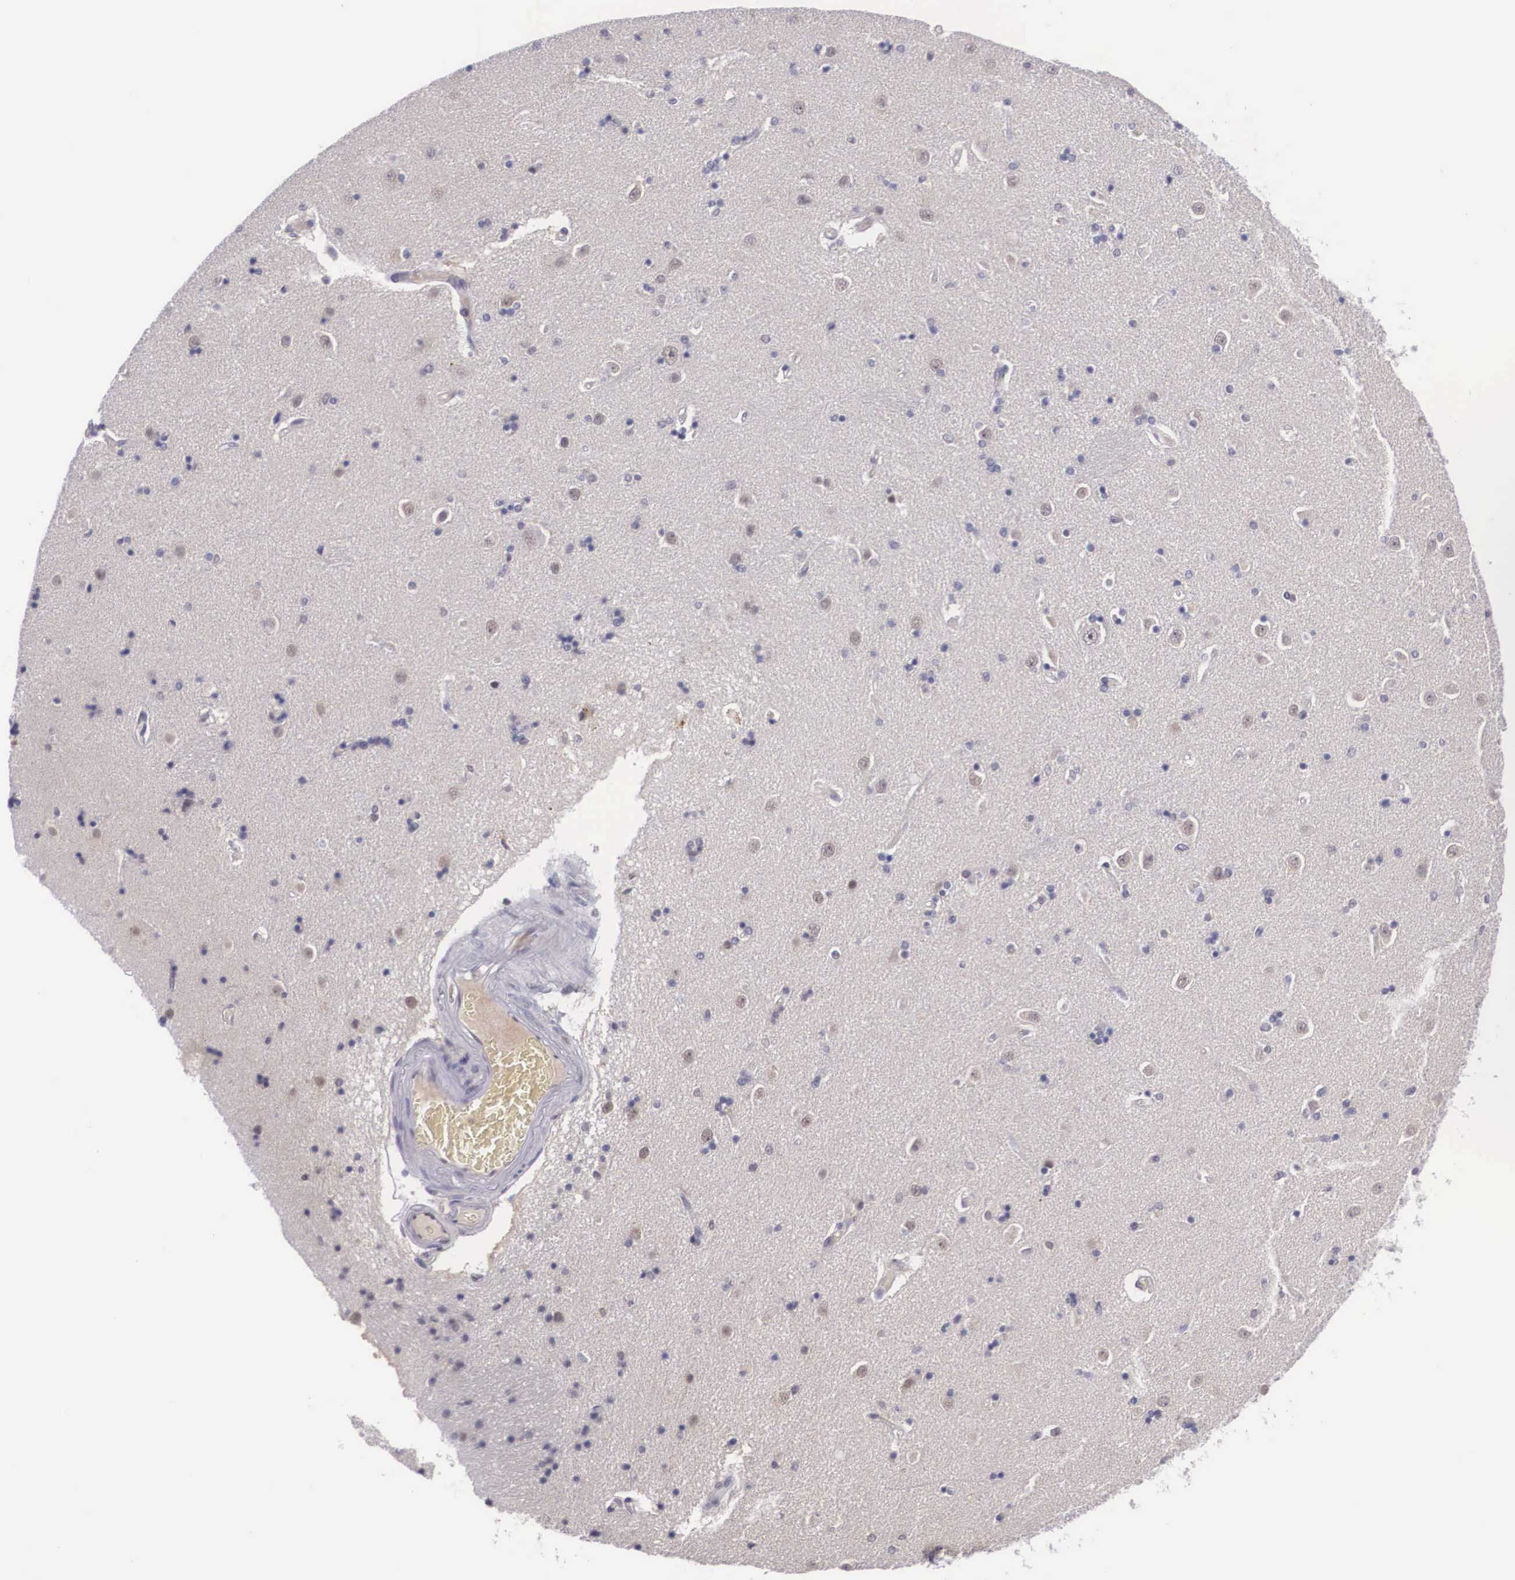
{"staining": {"intensity": "weak", "quantity": "<25%", "location": "cytoplasmic/membranous"}, "tissue": "caudate", "cell_type": "Glial cells", "image_type": "normal", "snomed": [{"axis": "morphology", "description": "Normal tissue, NOS"}, {"axis": "topography", "description": "Lateral ventricle wall"}], "caption": "DAB (3,3'-diaminobenzidine) immunohistochemical staining of normal caudate demonstrates no significant expression in glial cells.", "gene": "NINL", "patient": {"sex": "female", "age": 54}}